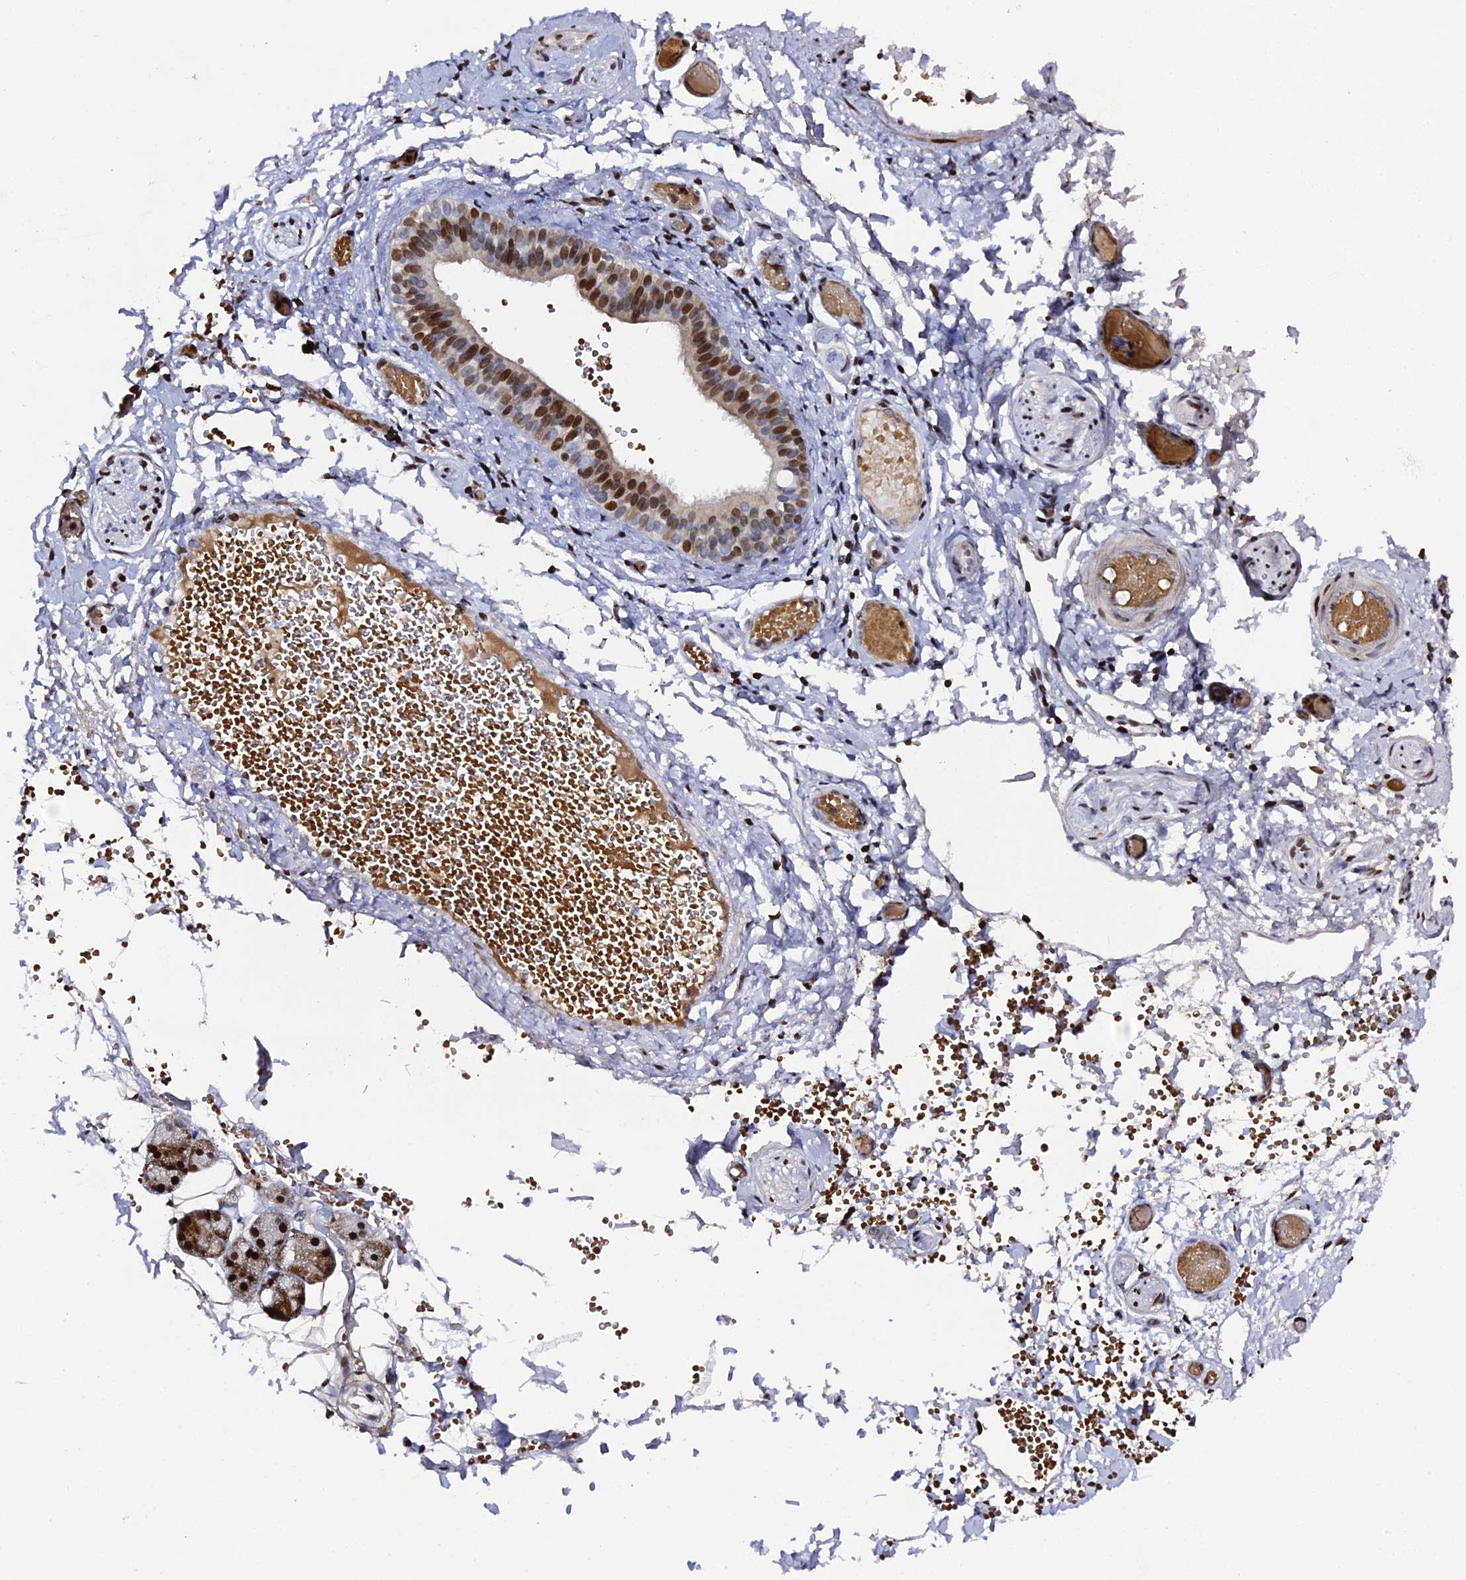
{"staining": {"intensity": "strong", "quantity": "25%-75%", "location": "nuclear"}, "tissue": "salivary gland", "cell_type": "Glandular cells", "image_type": "normal", "snomed": [{"axis": "morphology", "description": "Normal tissue, NOS"}, {"axis": "topography", "description": "Salivary gland"}], "caption": "An immunohistochemistry (IHC) image of normal tissue is shown. Protein staining in brown labels strong nuclear positivity in salivary gland within glandular cells.", "gene": "MYNN", "patient": {"sex": "female", "age": 33}}